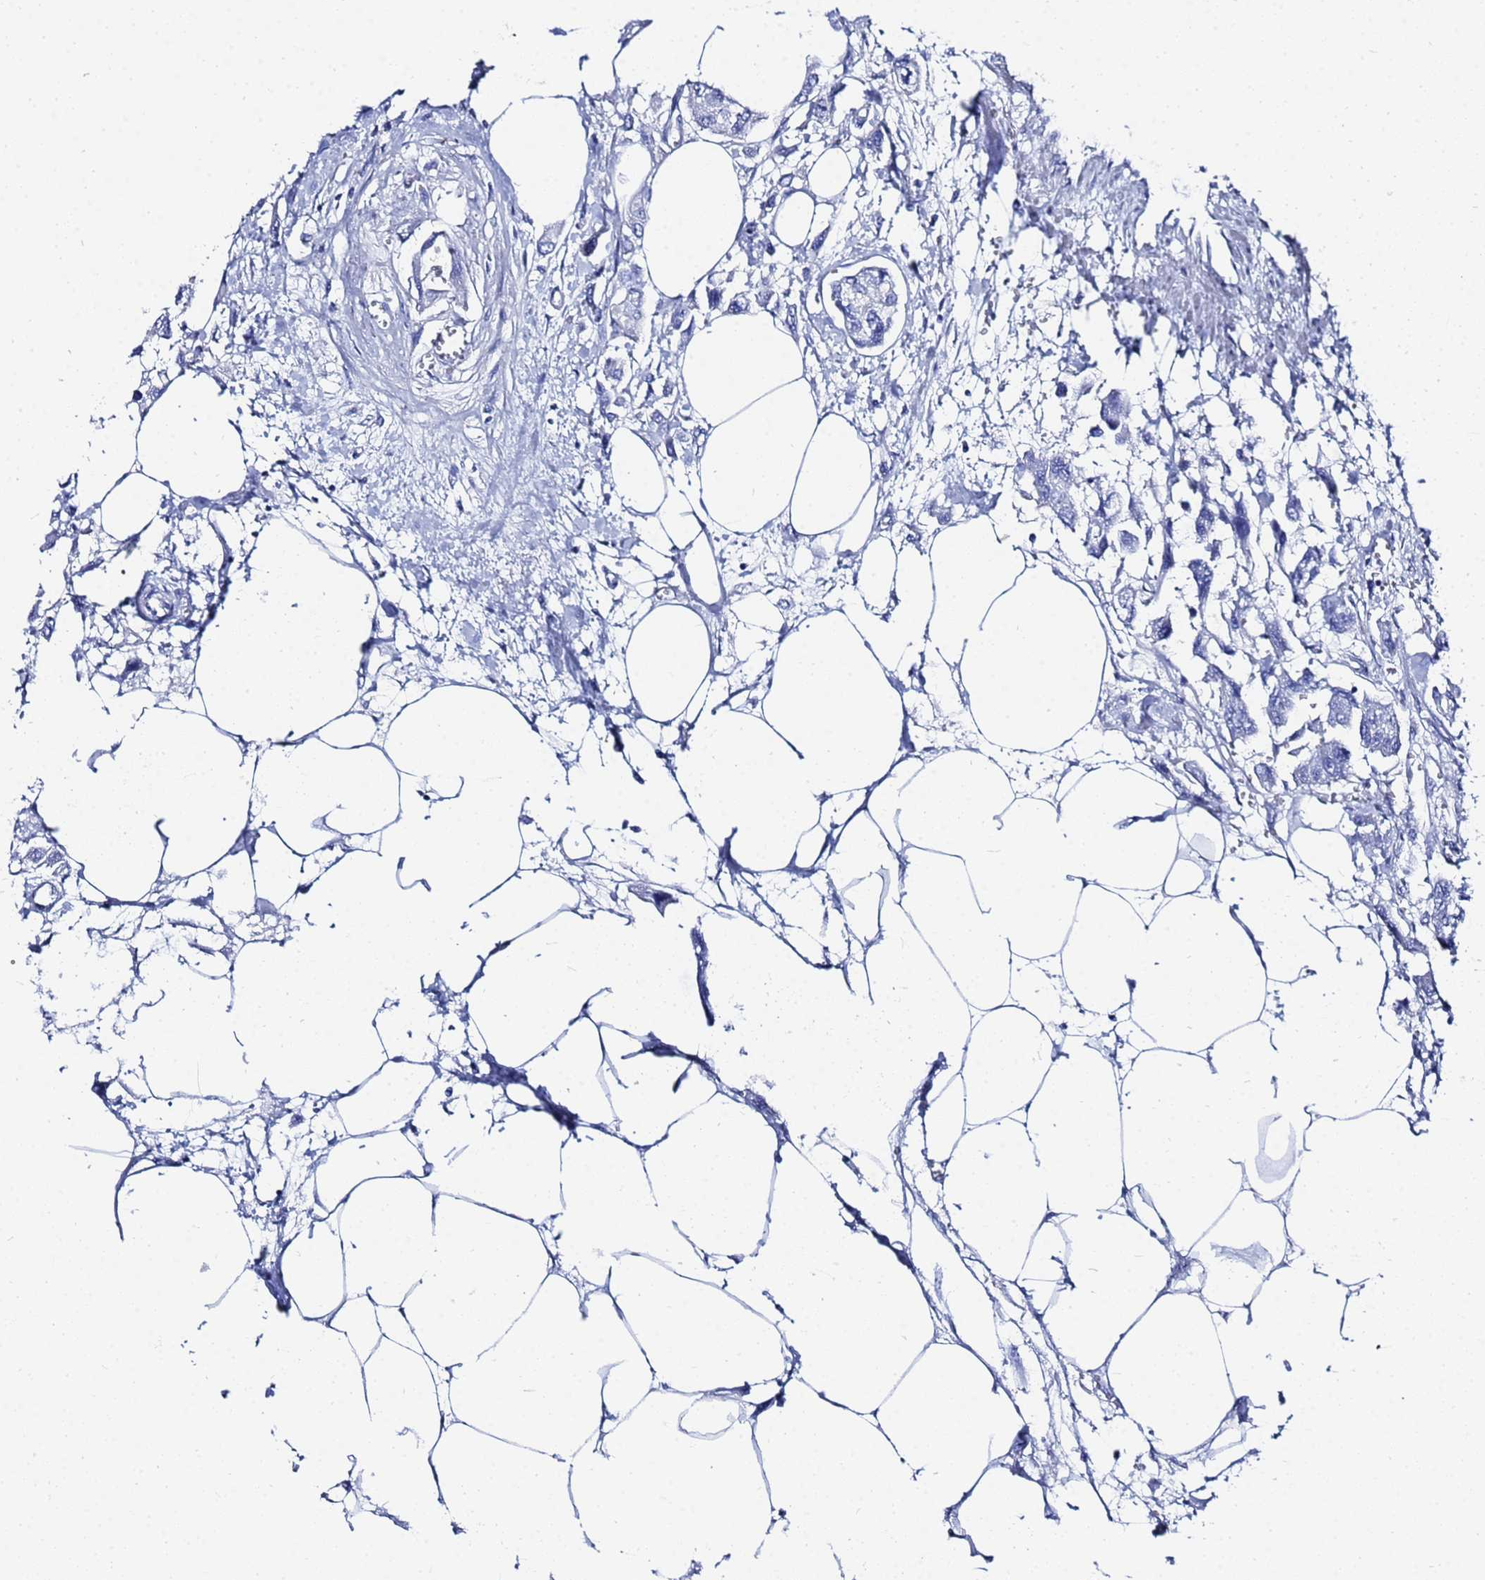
{"staining": {"intensity": "negative", "quantity": "none", "location": "none"}, "tissue": "urothelial cancer", "cell_type": "Tumor cells", "image_type": "cancer", "snomed": [{"axis": "morphology", "description": "Urothelial carcinoma, High grade"}, {"axis": "topography", "description": "Urinary bladder"}], "caption": "DAB immunohistochemical staining of urothelial cancer demonstrates no significant staining in tumor cells.", "gene": "GGT1", "patient": {"sex": "male", "age": 67}}